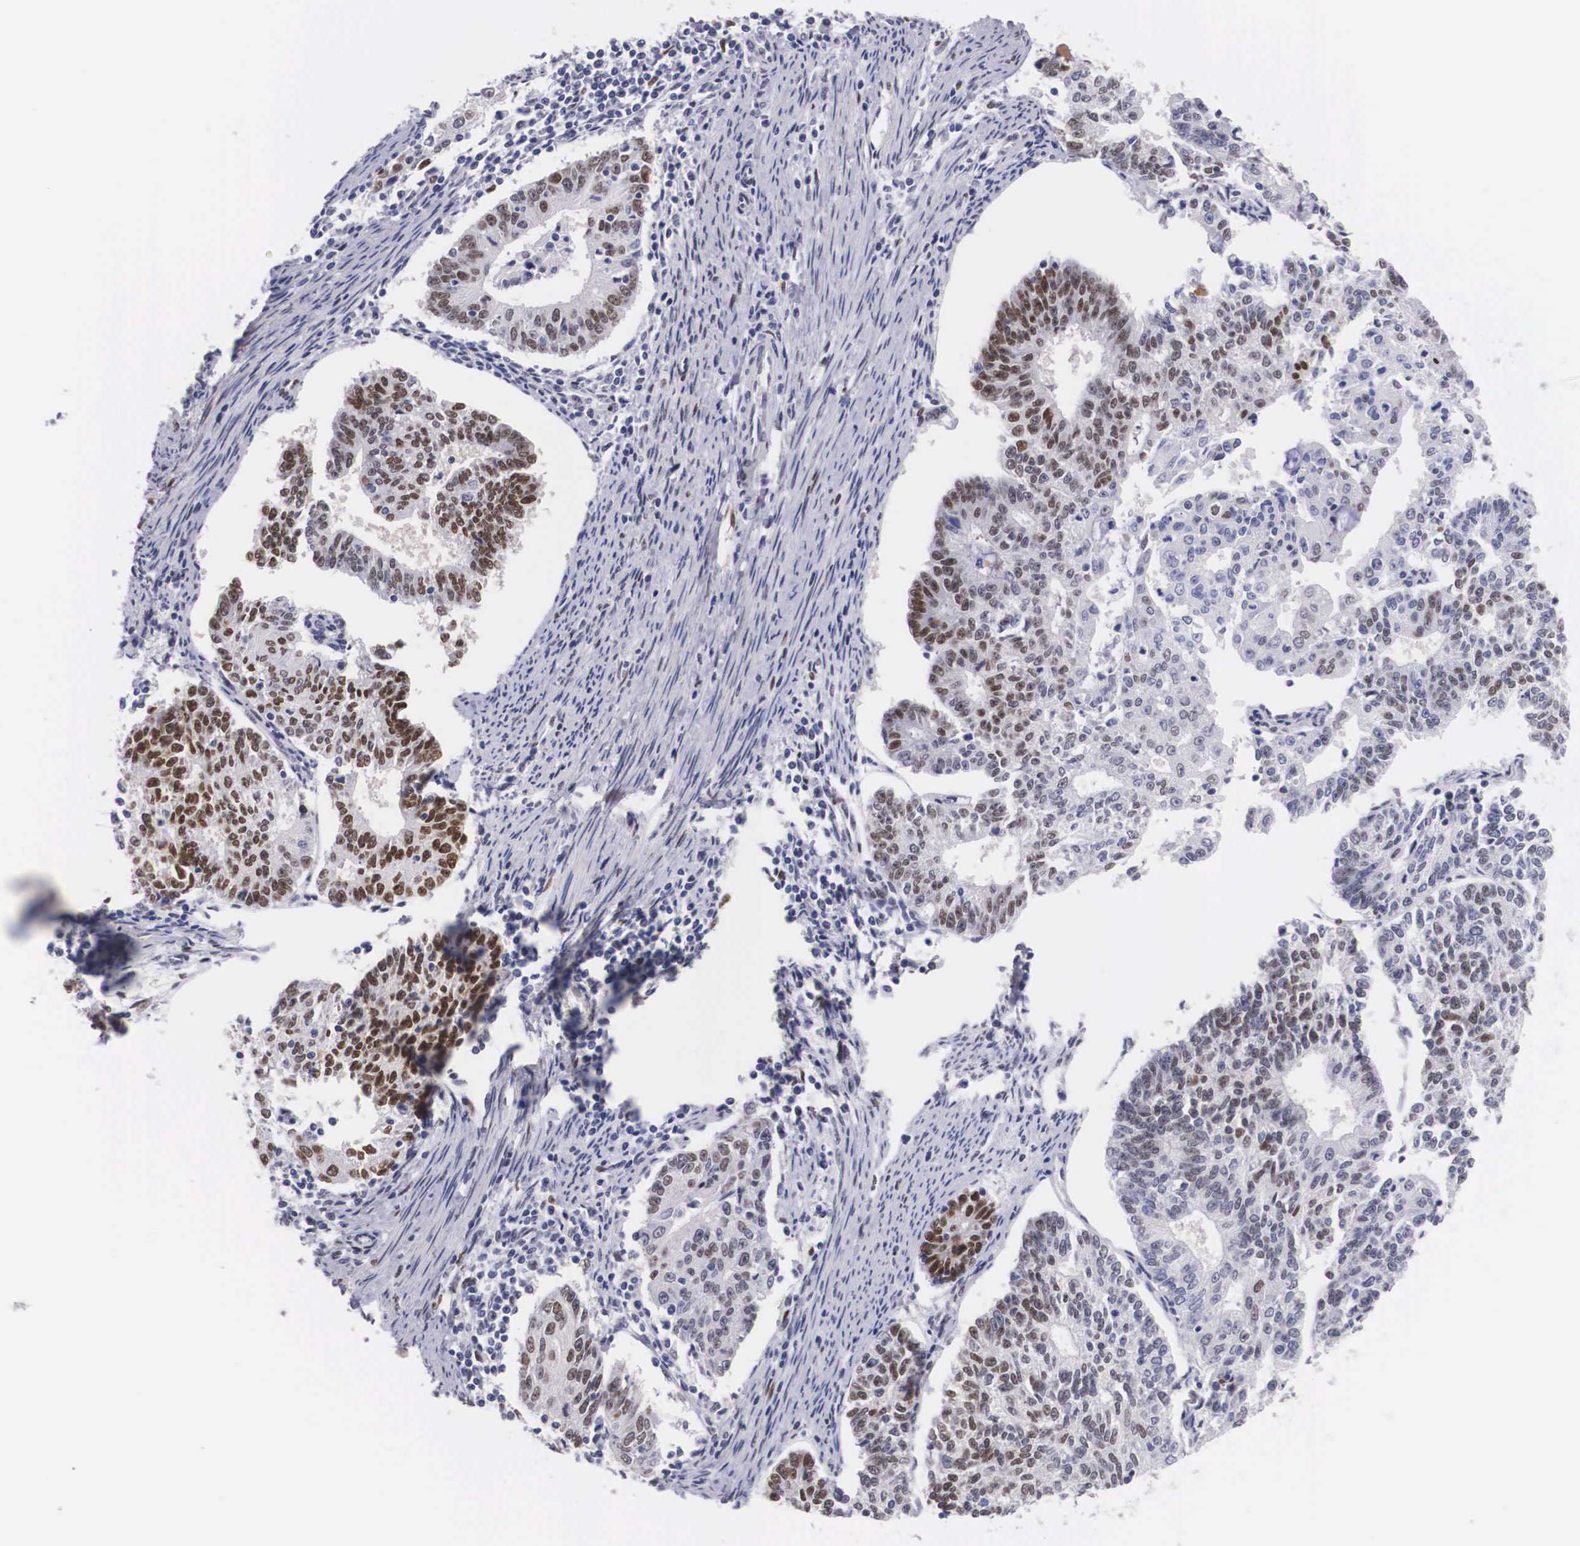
{"staining": {"intensity": "moderate", "quantity": "25%-75%", "location": "nuclear"}, "tissue": "endometrial cancer", "cell_type": "Tumor cells", "image_type": "cancer", "snomed": [{"axis": "morphology", "description": "Adenocarcinoma, NOS"}, {"axis": "topography", "description": "Endometrium"}], "caption": "IHC (DAB) staining of human endometrial adenocarcinoma demonstrates moderate nuclear protein expression in about 25%-75% of tumor cells. (IHC, brightfield microscopy, high magnification).", "gene": "KHDRBS3", "patient": {"sex": "female", "age": 56}}